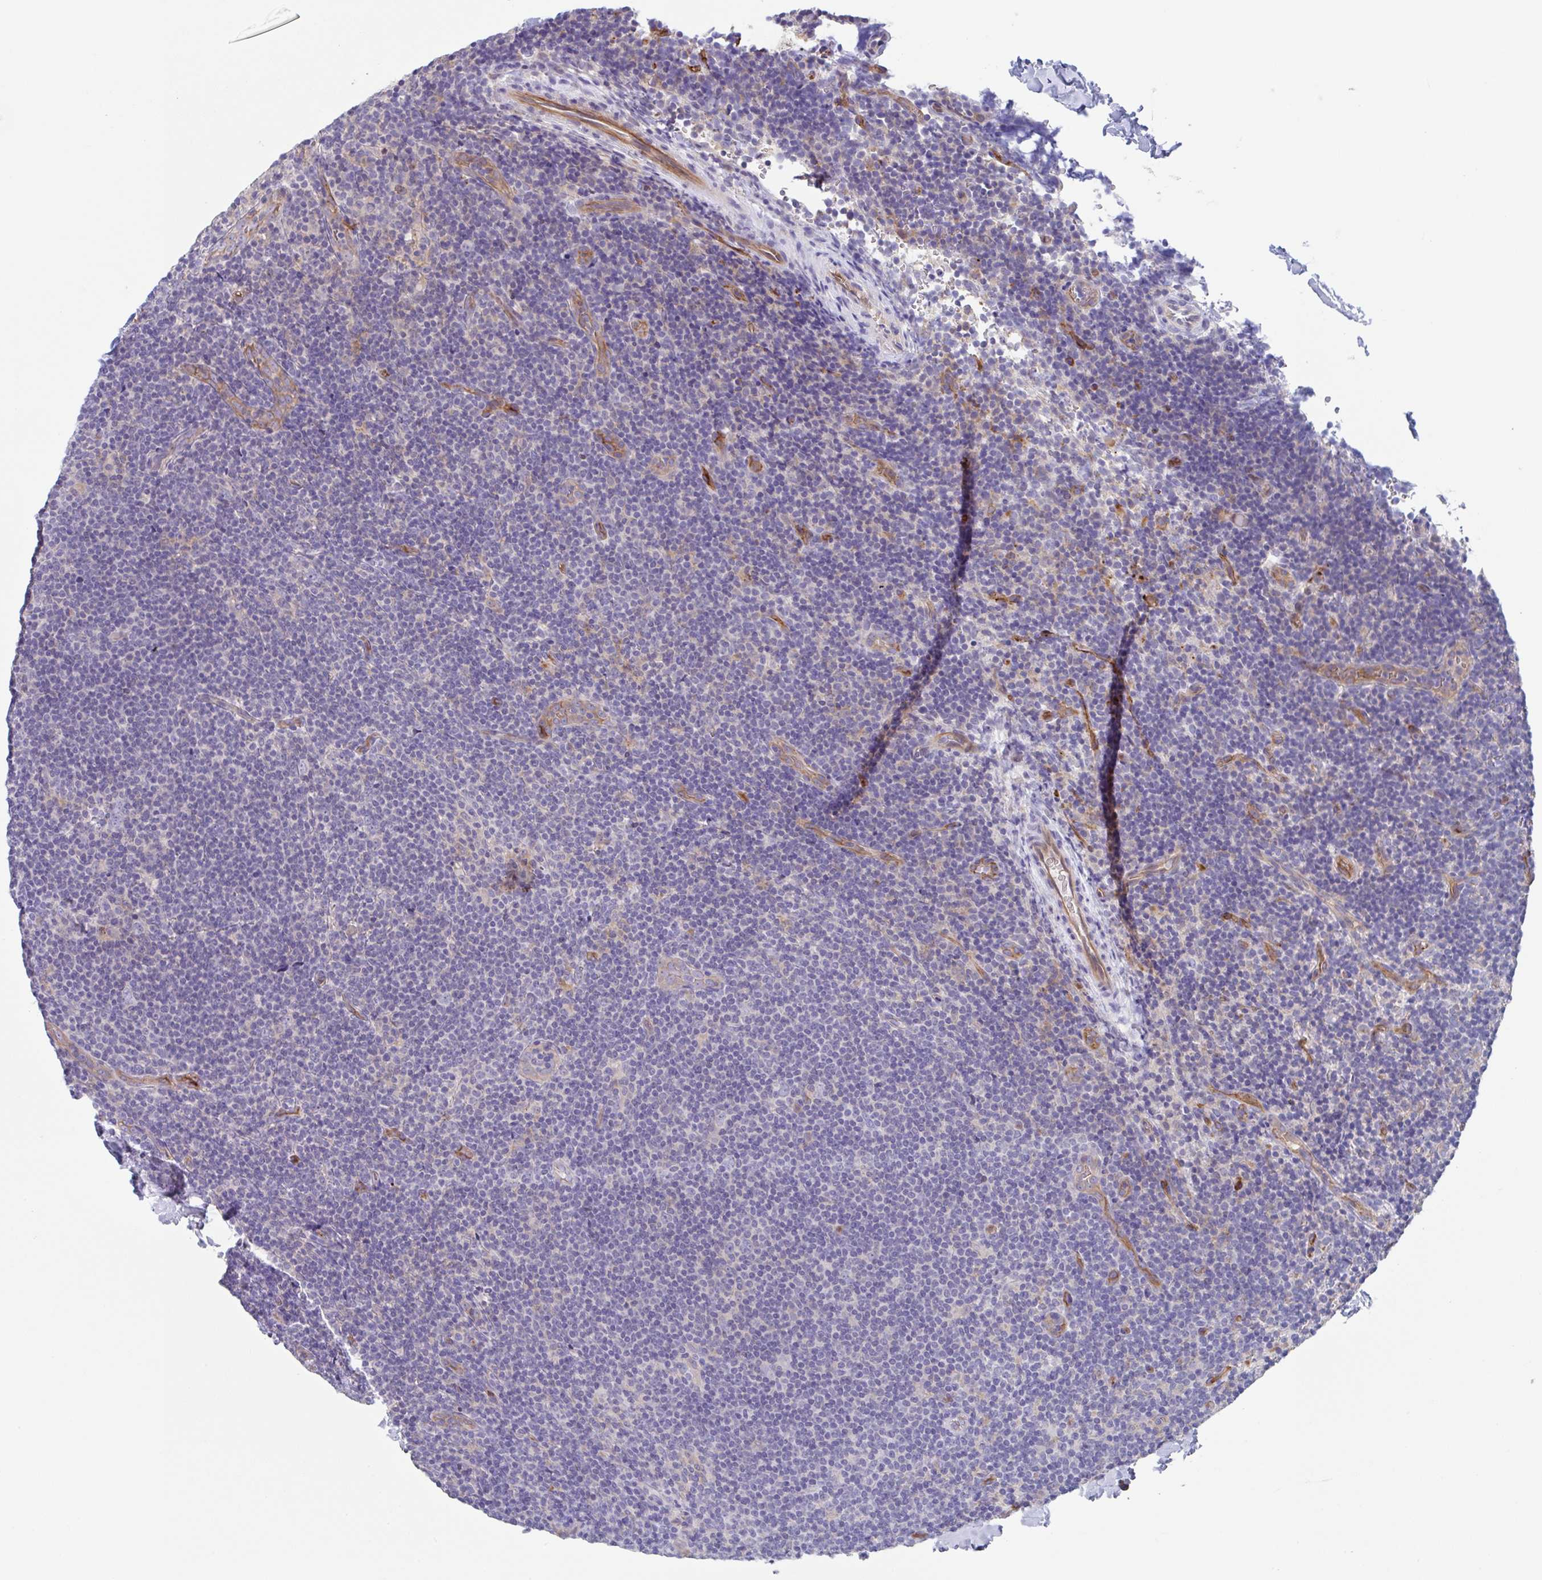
{"staining": {"intensity": "negative", "quantity": "none", "location": "none"}, "tissue": "lymphoma", "cell_type": "Tumor cells", "image_type": "cancer", "snomed": [{"axis": "morphology", "description": "Hodgkin's disease, NOS"}, {"axis": "topography", "description": "Lymph node"}], "caption": "A photomicrograph of human lymphoma is negative for staining in tumor cells.", "gene": "EHD4", "patient": {"sex": "female", "age": 57}}